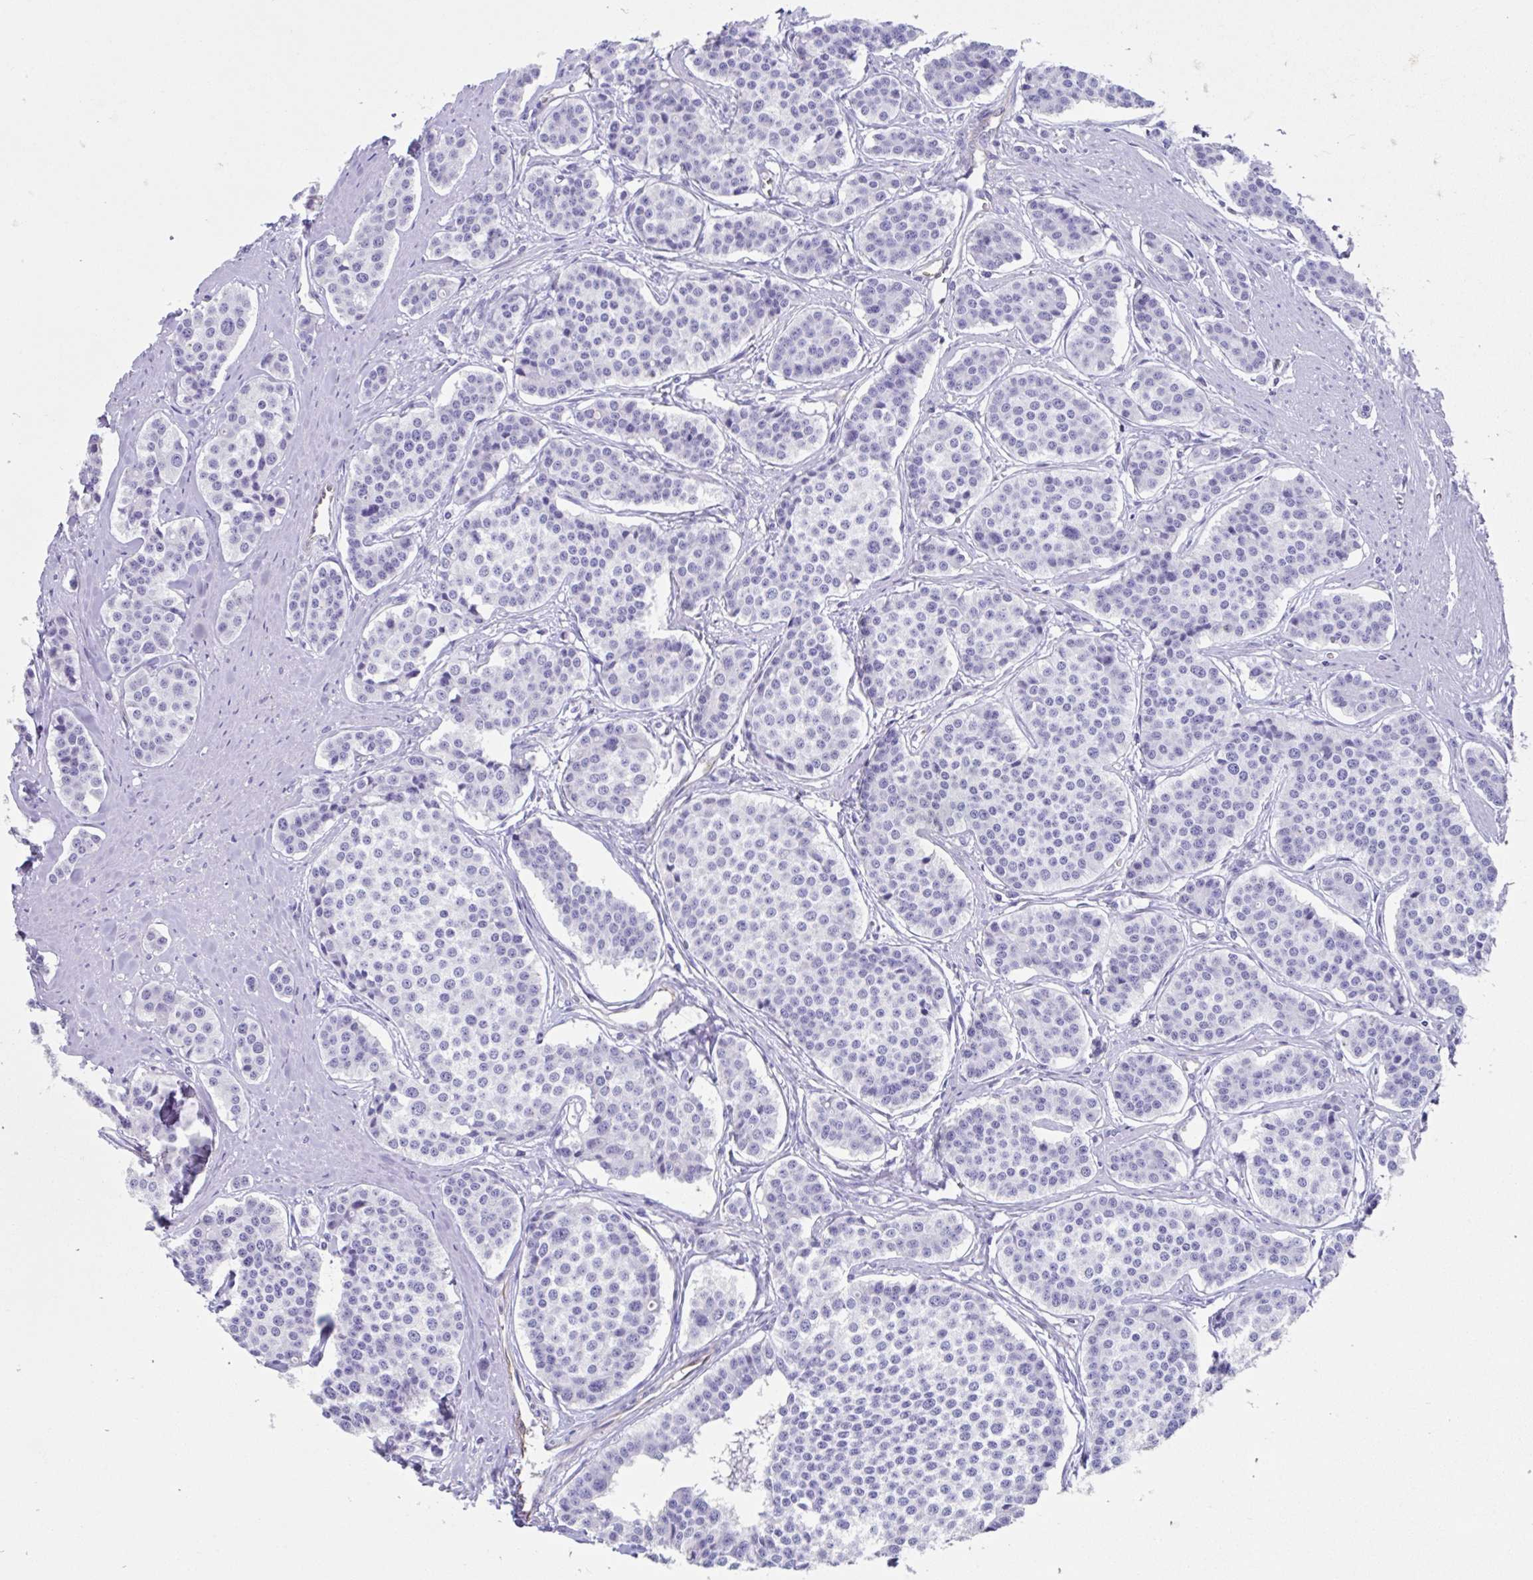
{"staining": {"intensity": "negative", "quantity": "none", "location": "none"}, "tissue": "carcinoid", "cell_type": "Tumor cells", "image_type": "cancer", "snomed": [{"axis": "morphology", "description": "Carcinoid, malignant, NOS"}, {"axis": "topography", "description": "Small intestine"}], "caption": "Tumor cells show no significant expression in carcinoid.", "gene": "FAM107A", "patient": {"sex": "male", "age": 60}}